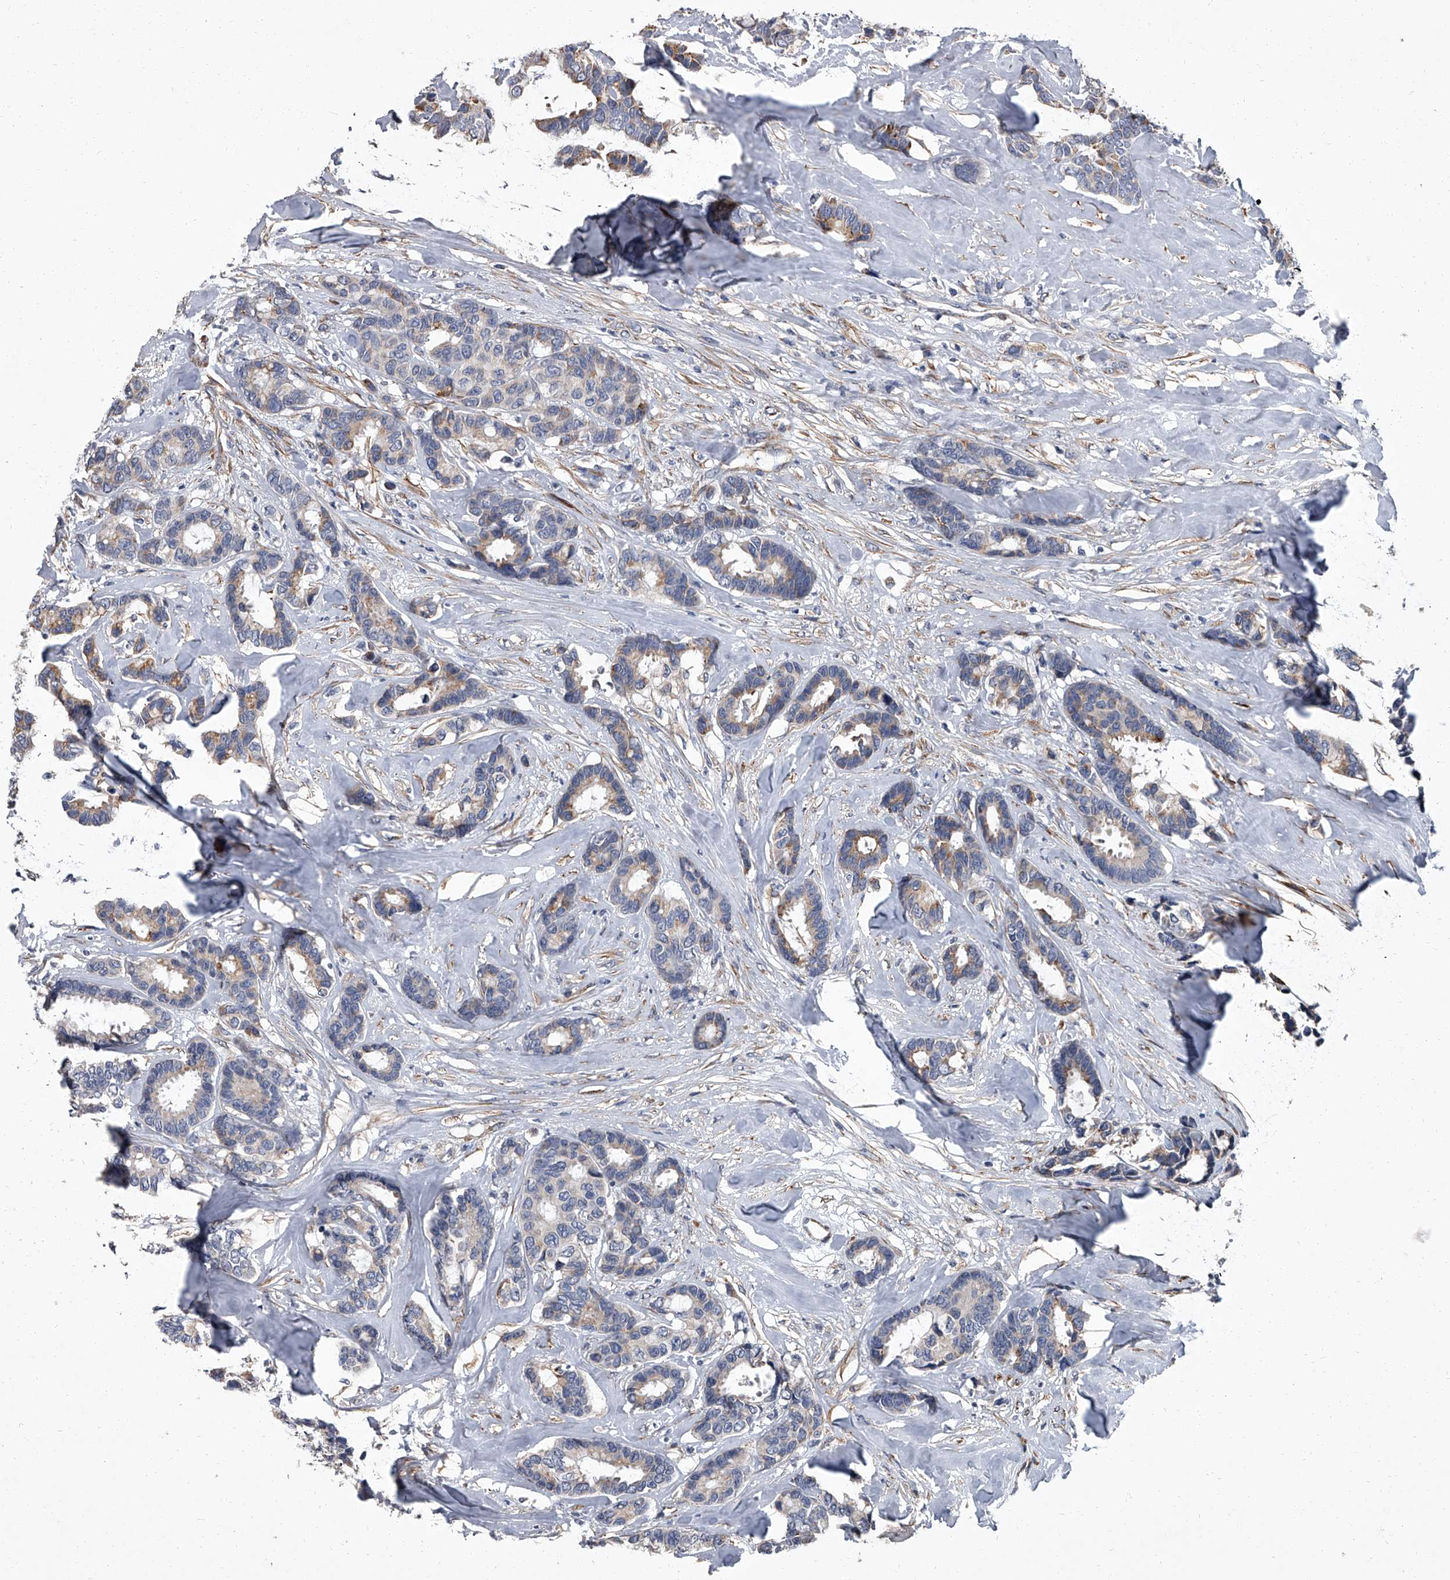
{"staining": {"intensity": "weak", "quantity": "<25%", "location": "cytoplasmic/membranous"}, "tissue": "breast cancer", "cell_type": "Tumor cells", "image_type": "cancer", "snomed": [{"axis": "morphology", "description": "Duct carcinoma"}, {"axis": "topography", "description": "Breast"}], "caption": "Tumor cells show no significant positivity in breast invasive ductal carcinoma. The staining was performed using DAB to visualize the protein expression in brown, while the nuclei were stained in blue with hematoxylin (Magnification: 20x).", "gene": "SIRT4", "patient": {"sex": "female", "age": 87}}